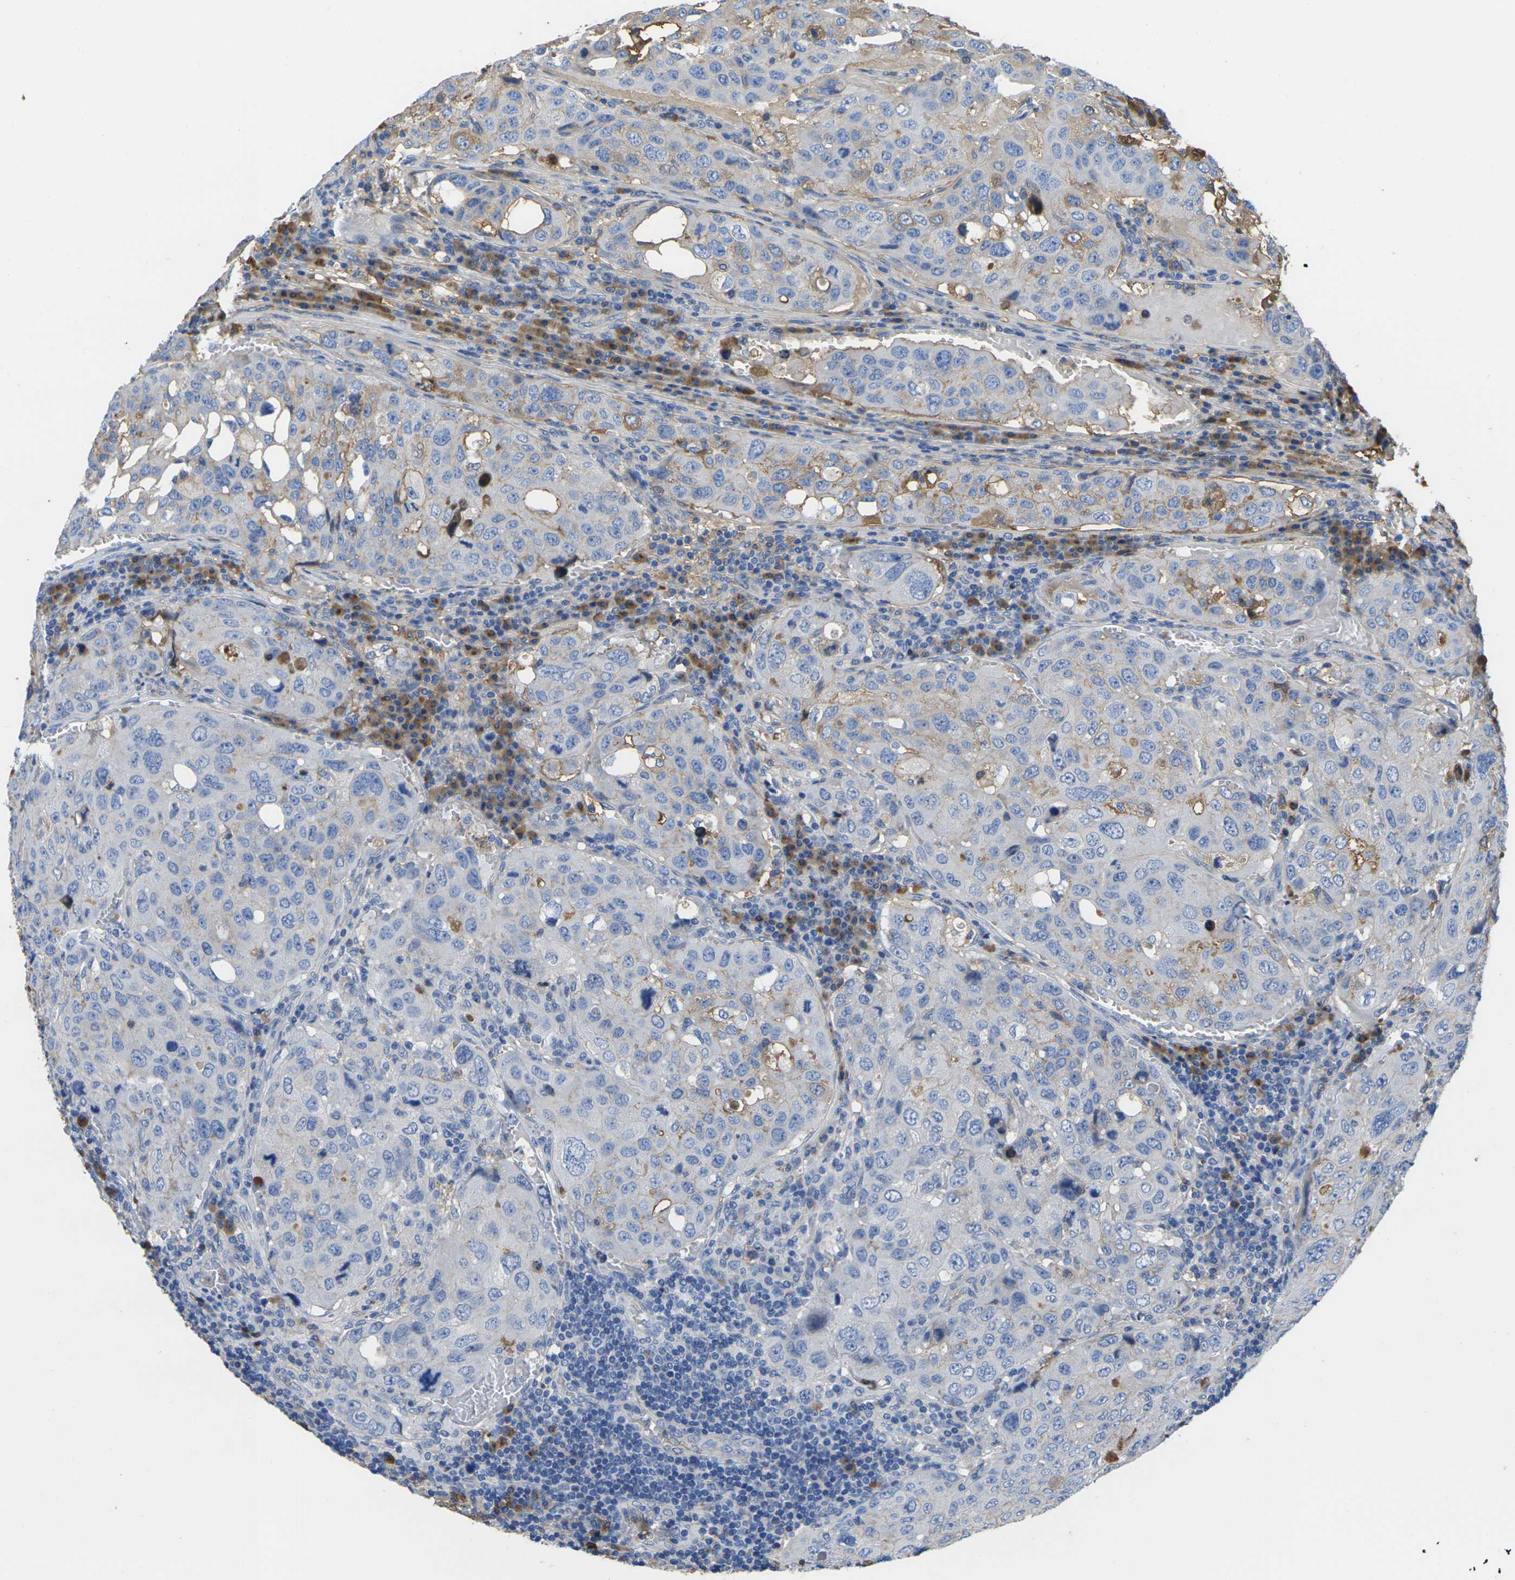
{"staining": {"intensity": "moderate", "quantity": "<25%", "location": "cytoplasmic/membranous"}, "tissue": "urothelial cancer", "cell_type": "Tumor cells", "image_type": "cancer", "snomed": [{"axis": "morphology", "description": "Urothelial carcinoma, High grade"}, {"axis": "topography", "description": "Lymph node"}, {"axis": "topography", "description": "Urinary bladder"}], "caption": "Tumor cells demonstrate moderate cytoplasmic/membranous positivity in approximately <25% of cells in urothelial cancer.", "gene": "GREM2", "patient": {"sex": "male", "age": 51}}